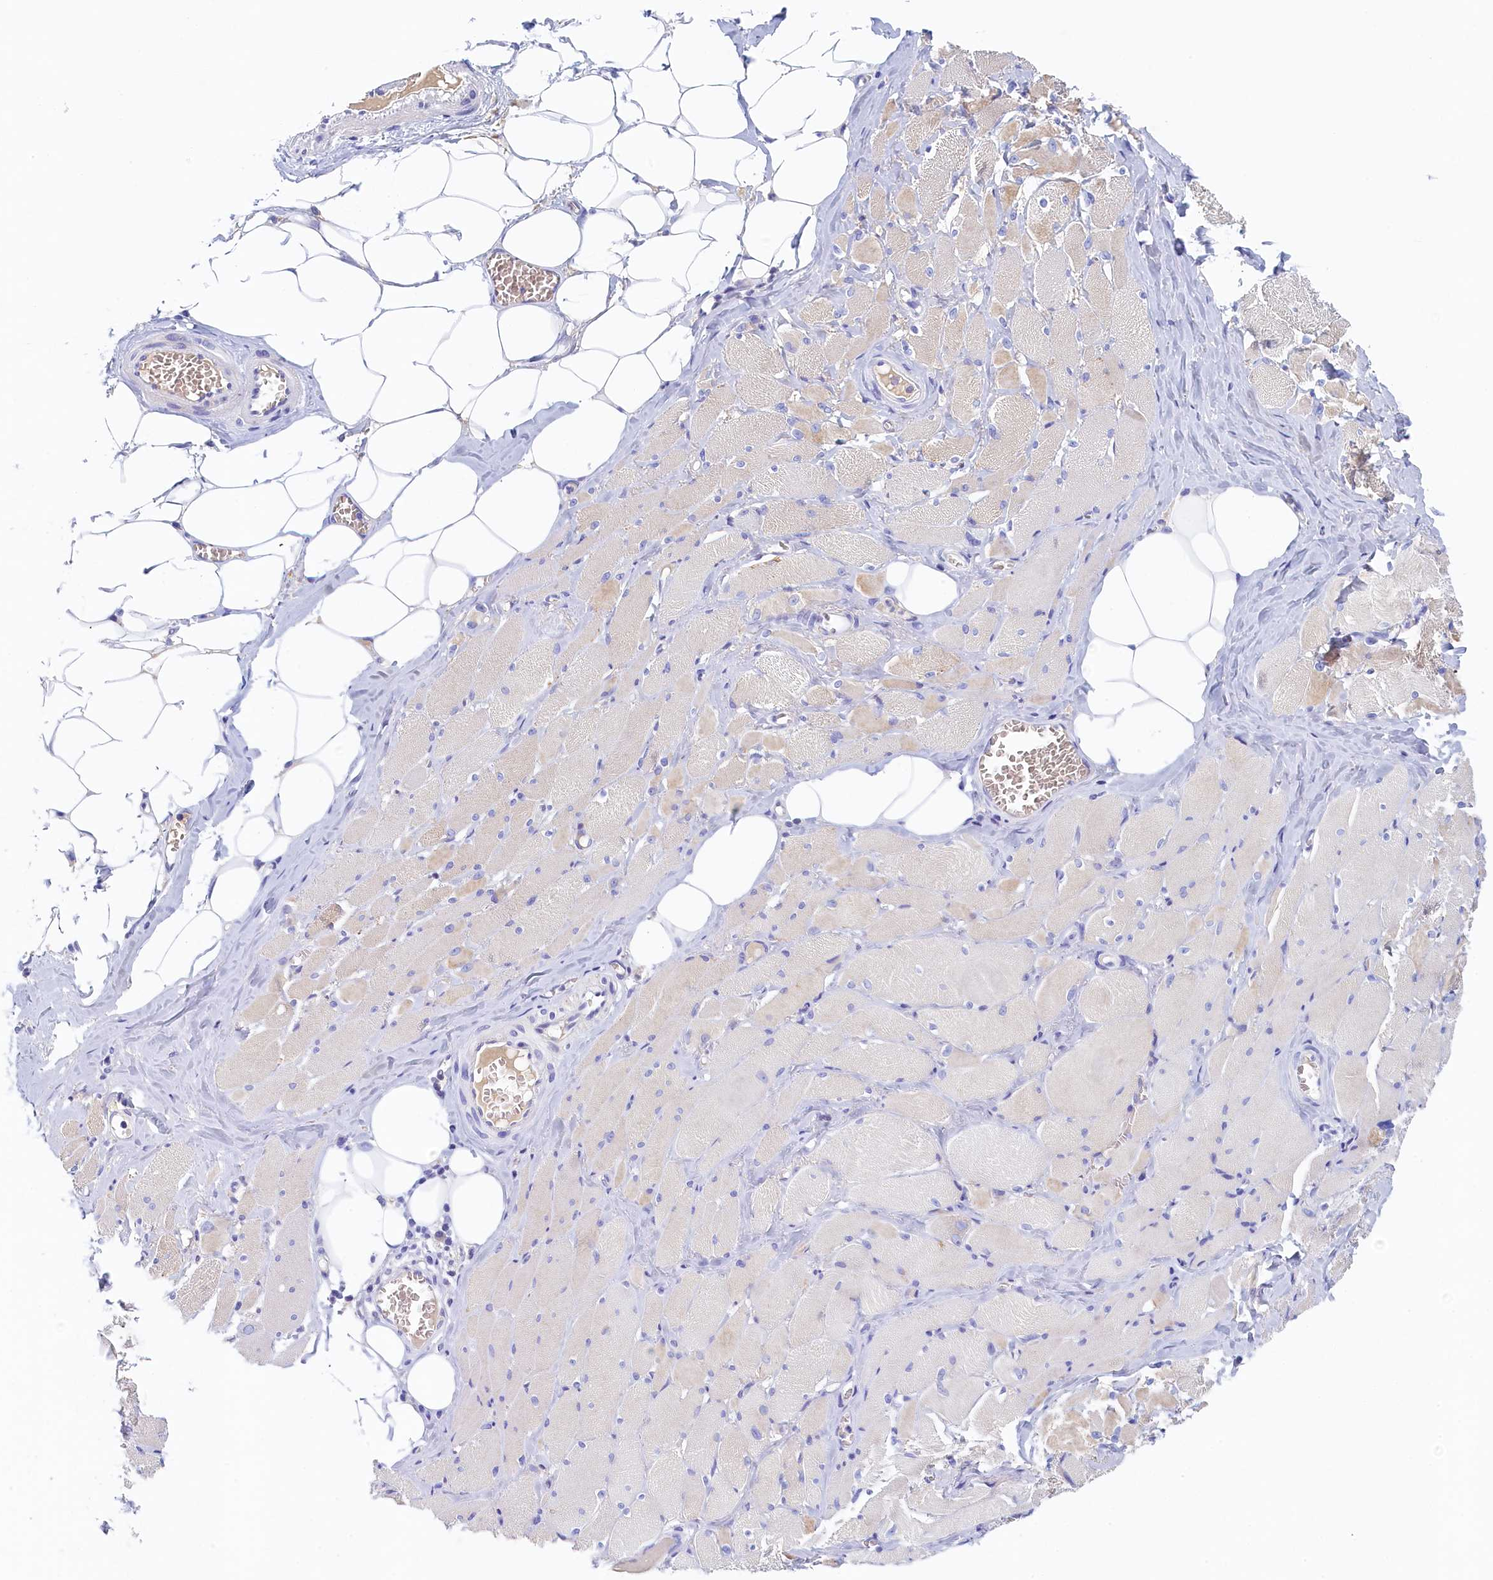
{"staining": {"intensity": "negative", "quantity": "none", "location": "none"}, "tissue": "skeletal muscle", "cell_type": "Myocytes", "image_type": "normal", "snomed": [{"axis": "morphology", "description": "Normal tissue, NOS"}, {"axis": "morphology", "description": "Basal cell carcinoma"}, {"axis": "topography", "description": "Skeletal muscle"}], "caption": "The micrograph displays no staining of myocytes in benign skeletal muscle. (IHC, brightfield microscopy, high magnification).", "gene": "GUCA1C", "patient": {"sex": "female", "age": 64}}